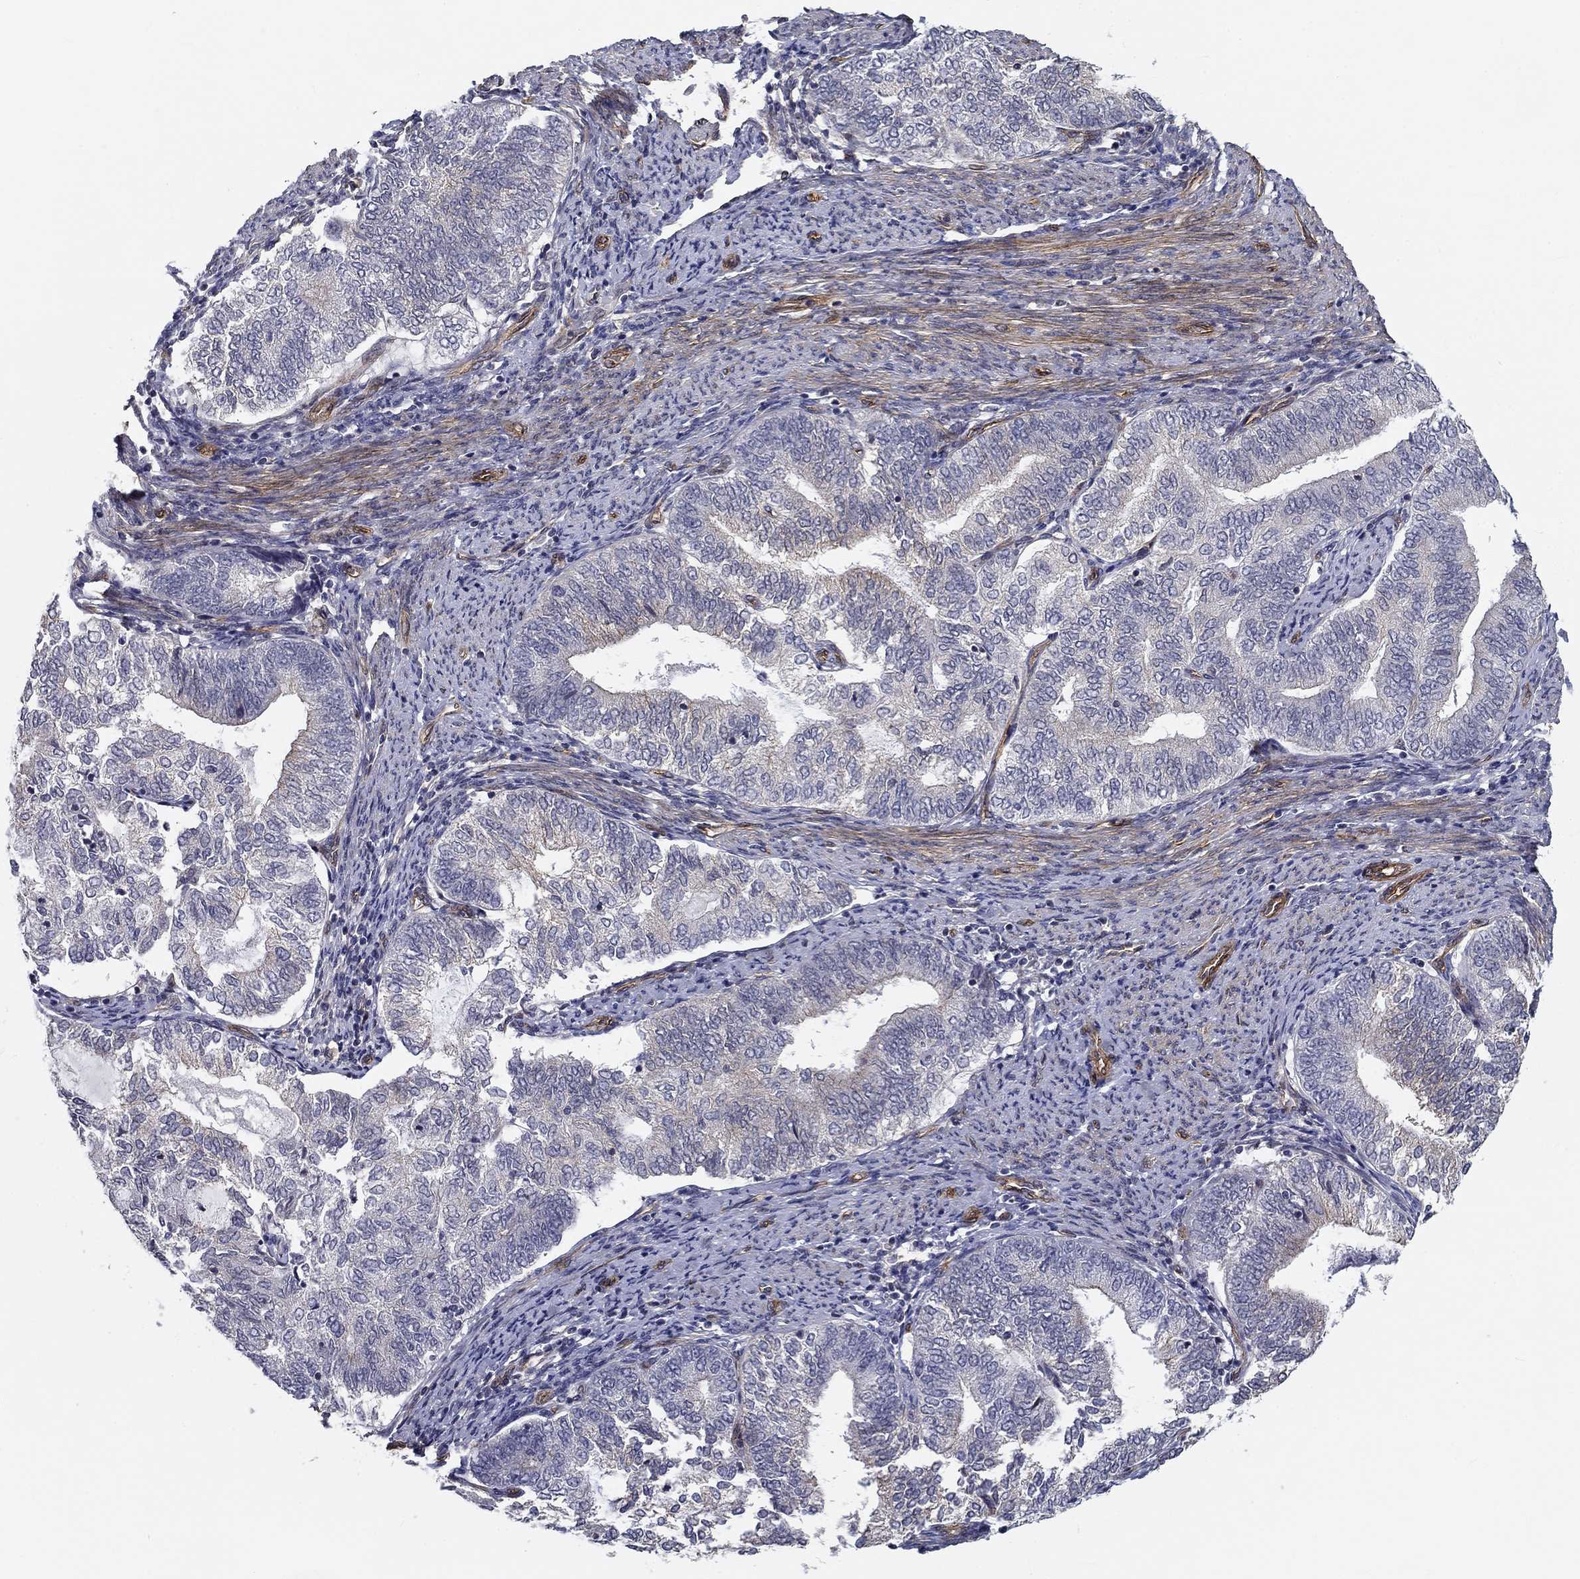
{"staining": {"intensity": "negative", "quantity": "none", "location": "none"}, "tissue": "endometrial cancer", "cell_type": "Tumor cells", "image_type": "cancer", "snomed": [{"axis": "morphology", "description": "Adenocarcinoma, NOS"}, {"axis": "topography", "description": "Endometrium"}], "caption": "The IHC micrograph has no significant expression in tumor cells of endometrial cancer tissue.", "gene": "SYNC", "patient": {"sex": "female", "age": 65}}